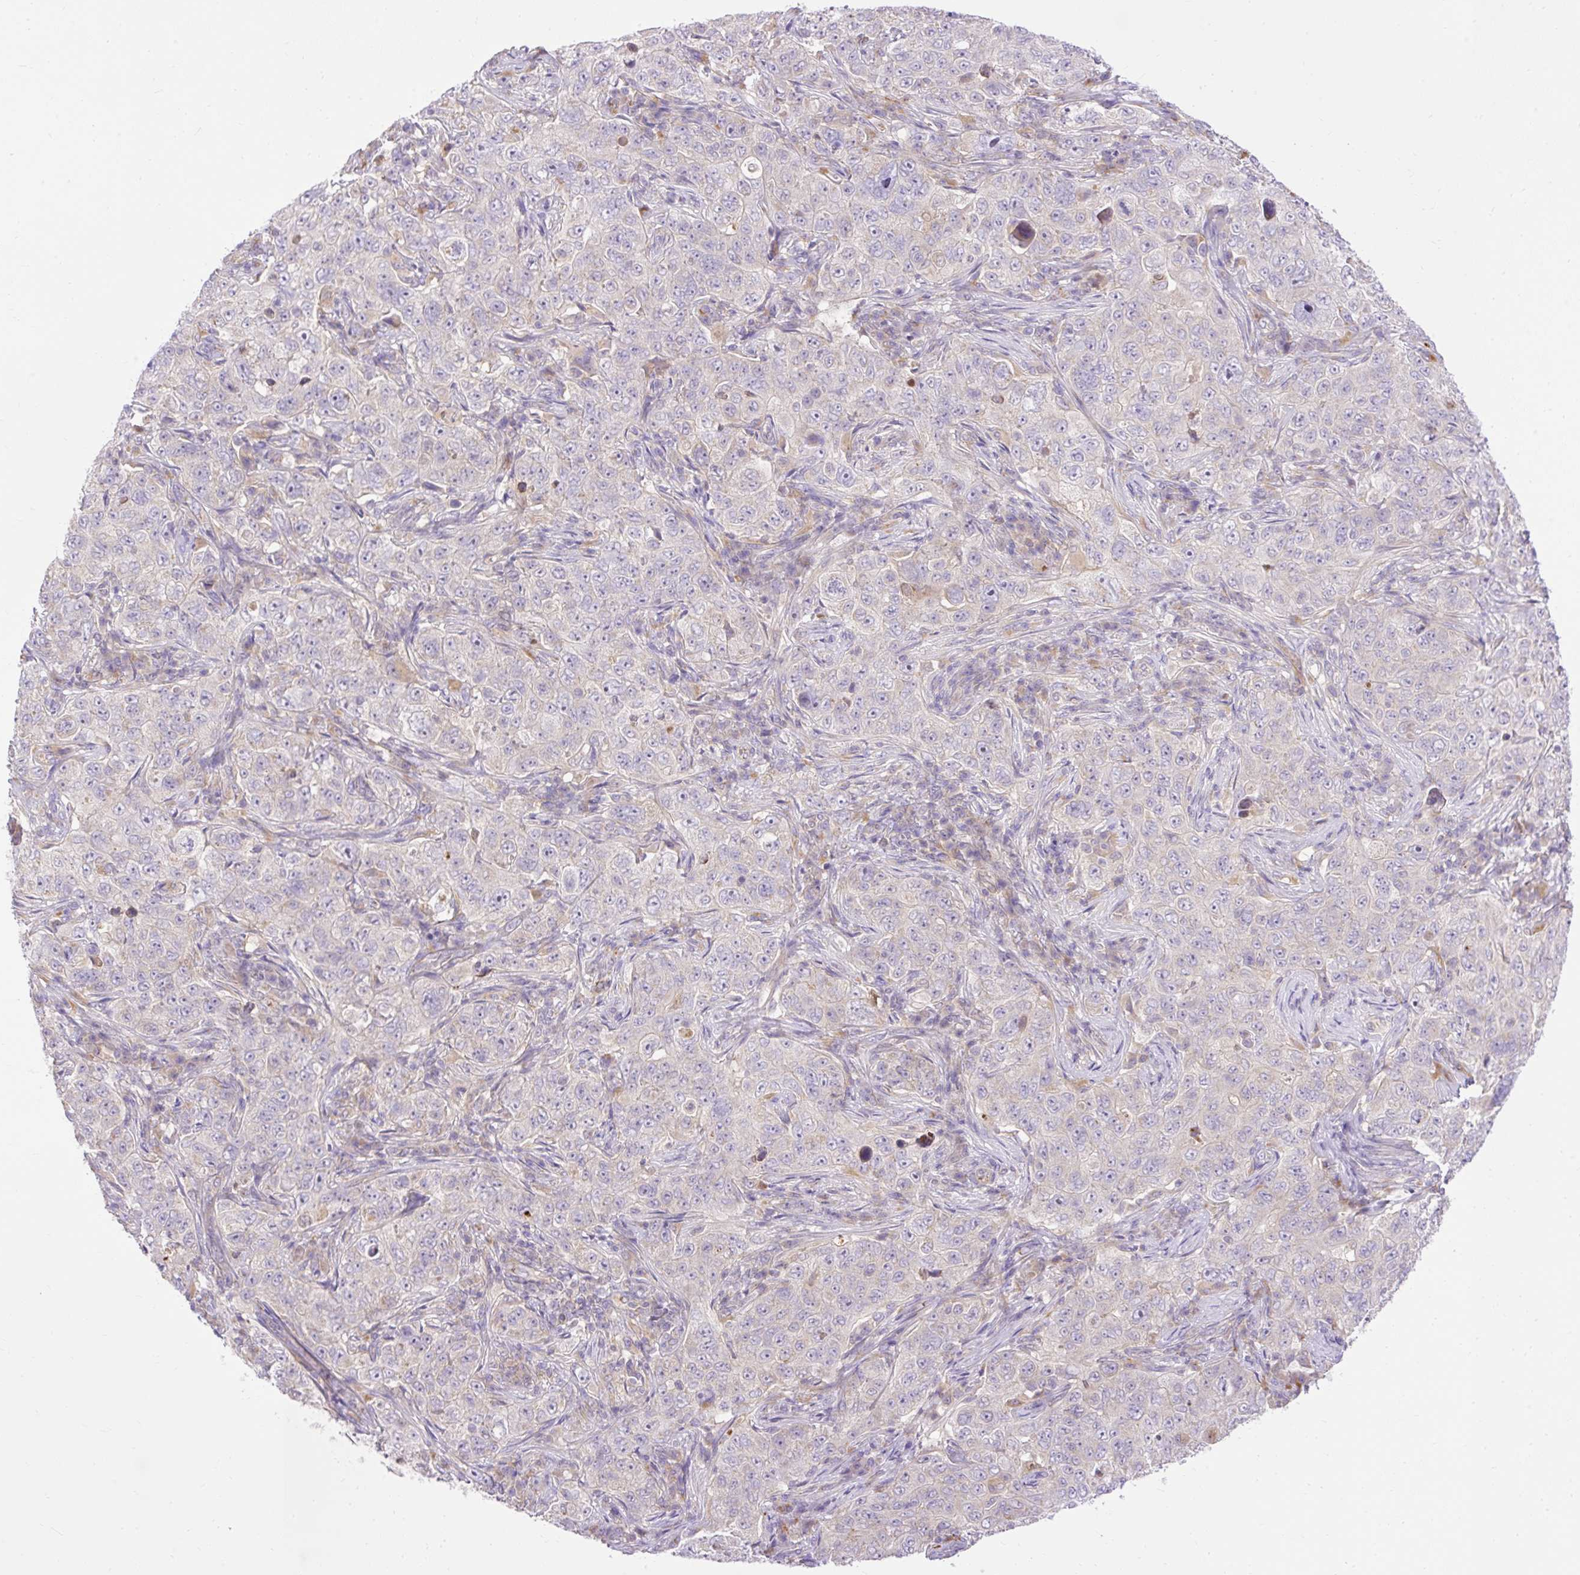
{"staining": {"intensity": "negative", "quantity": "none", "location": "none"}, "tissue": "pancreatic cancer", "cell_type": "Tumor cells", "image_type": "cancer", "snomed": [{"axis": "morphology", "description": "Adenocarcinoma, NOS"}, {"axis": "topography", "description": "Pancreas"}], "caption": "Tumor cells show no significant protein expression in pancreatic cancer.", "gene": "HEXB", "patient": {"sex": "male", "age": 68}}